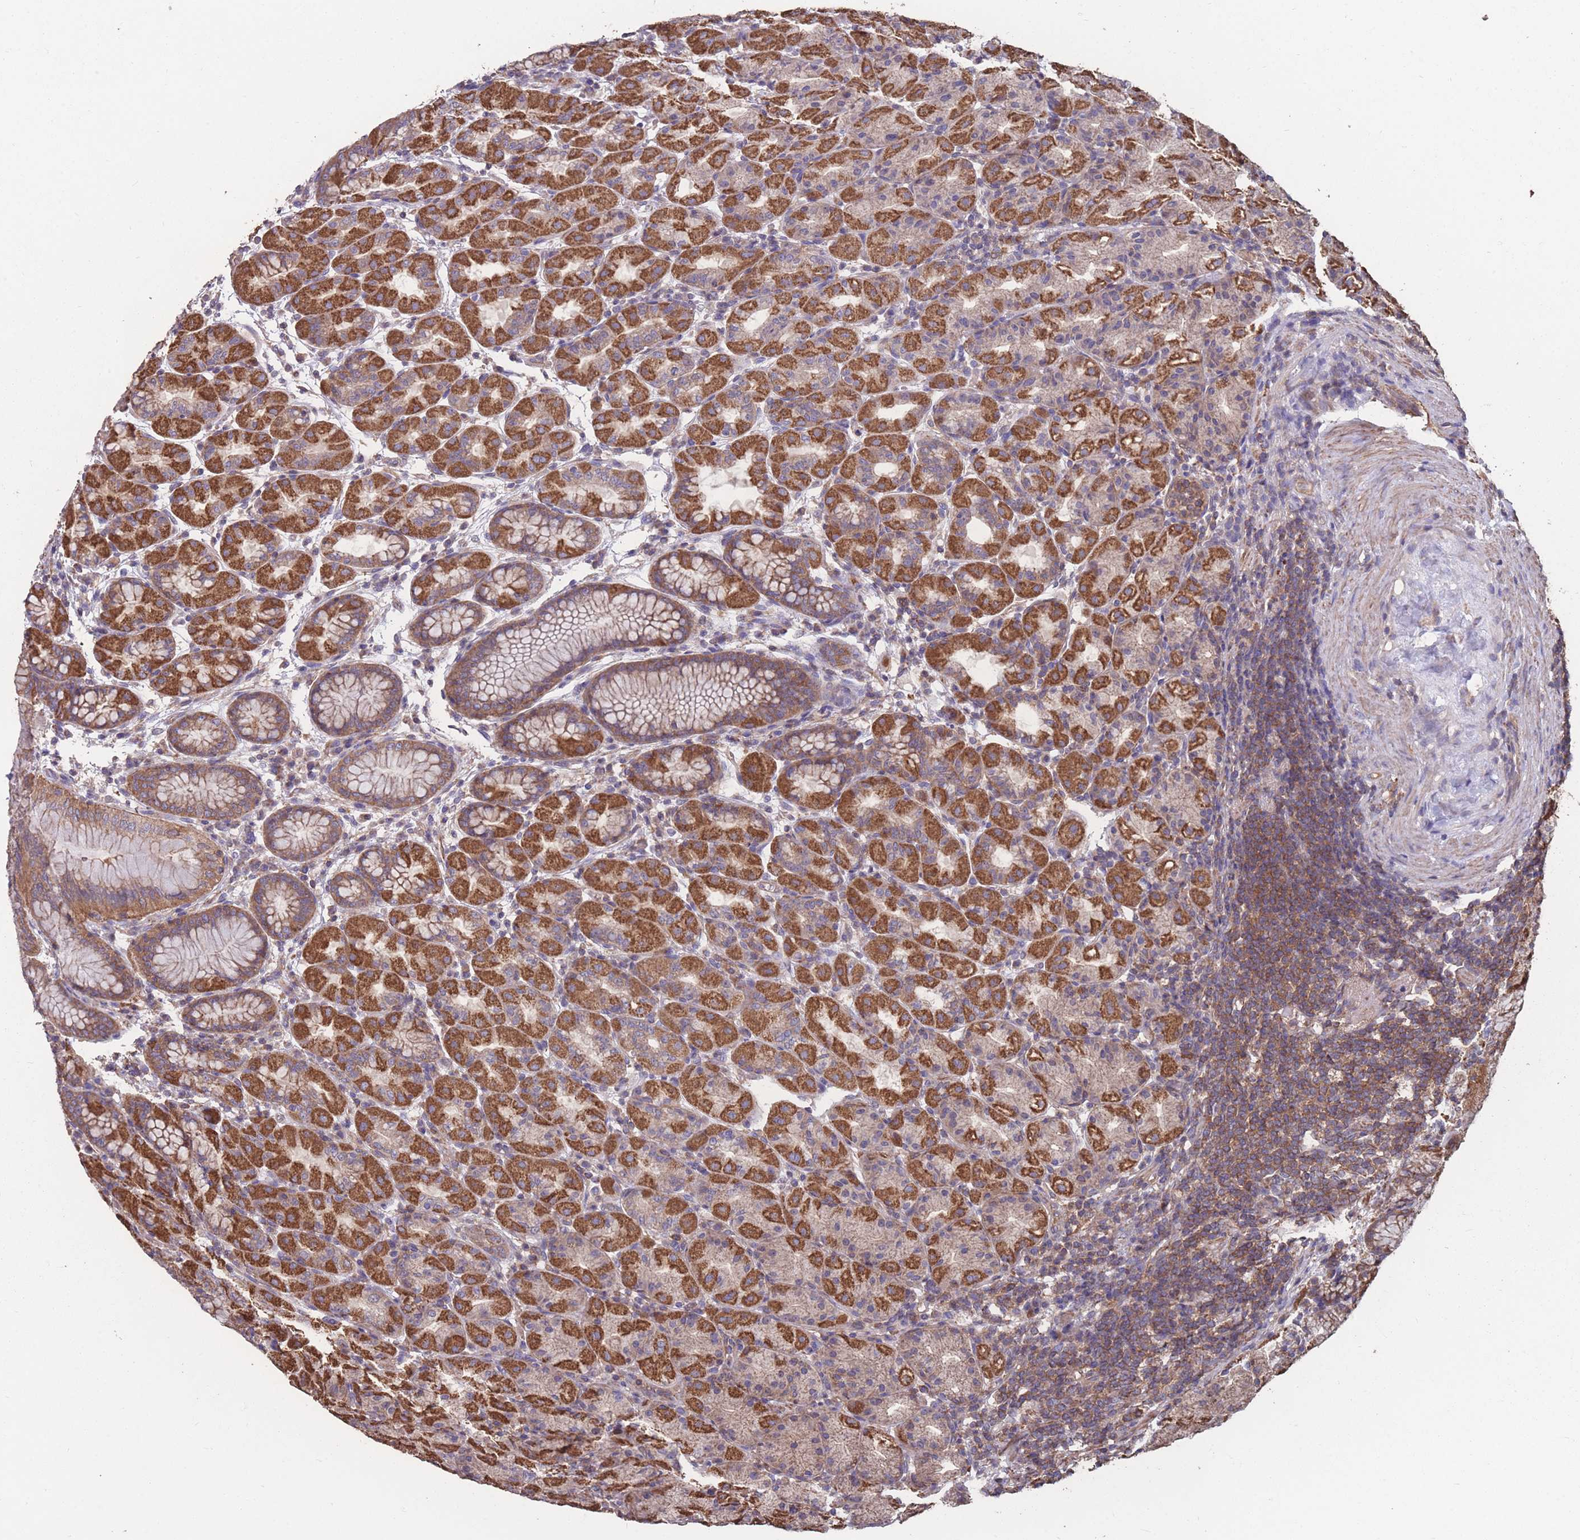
{"staining": {"intensity": "strong", "quantity": ">75%", "location": "cytoplasmic/membranous"}, "tissue": "stomach", "cell_type": "Glandular cells", "image_type": "normal", "snomed": [{"axis": "morphology", "description": "Normal tissue, NOS"}, {"axis": "topography", "description": "Stomach"}], "caption": "The image shows staining of benign stomach, revealing strong cytoplasmic/membranous protein expression (brown color) within glandular cells.", "gene": "NUDT21", "patient": {"sex": "female", "age": 79}}